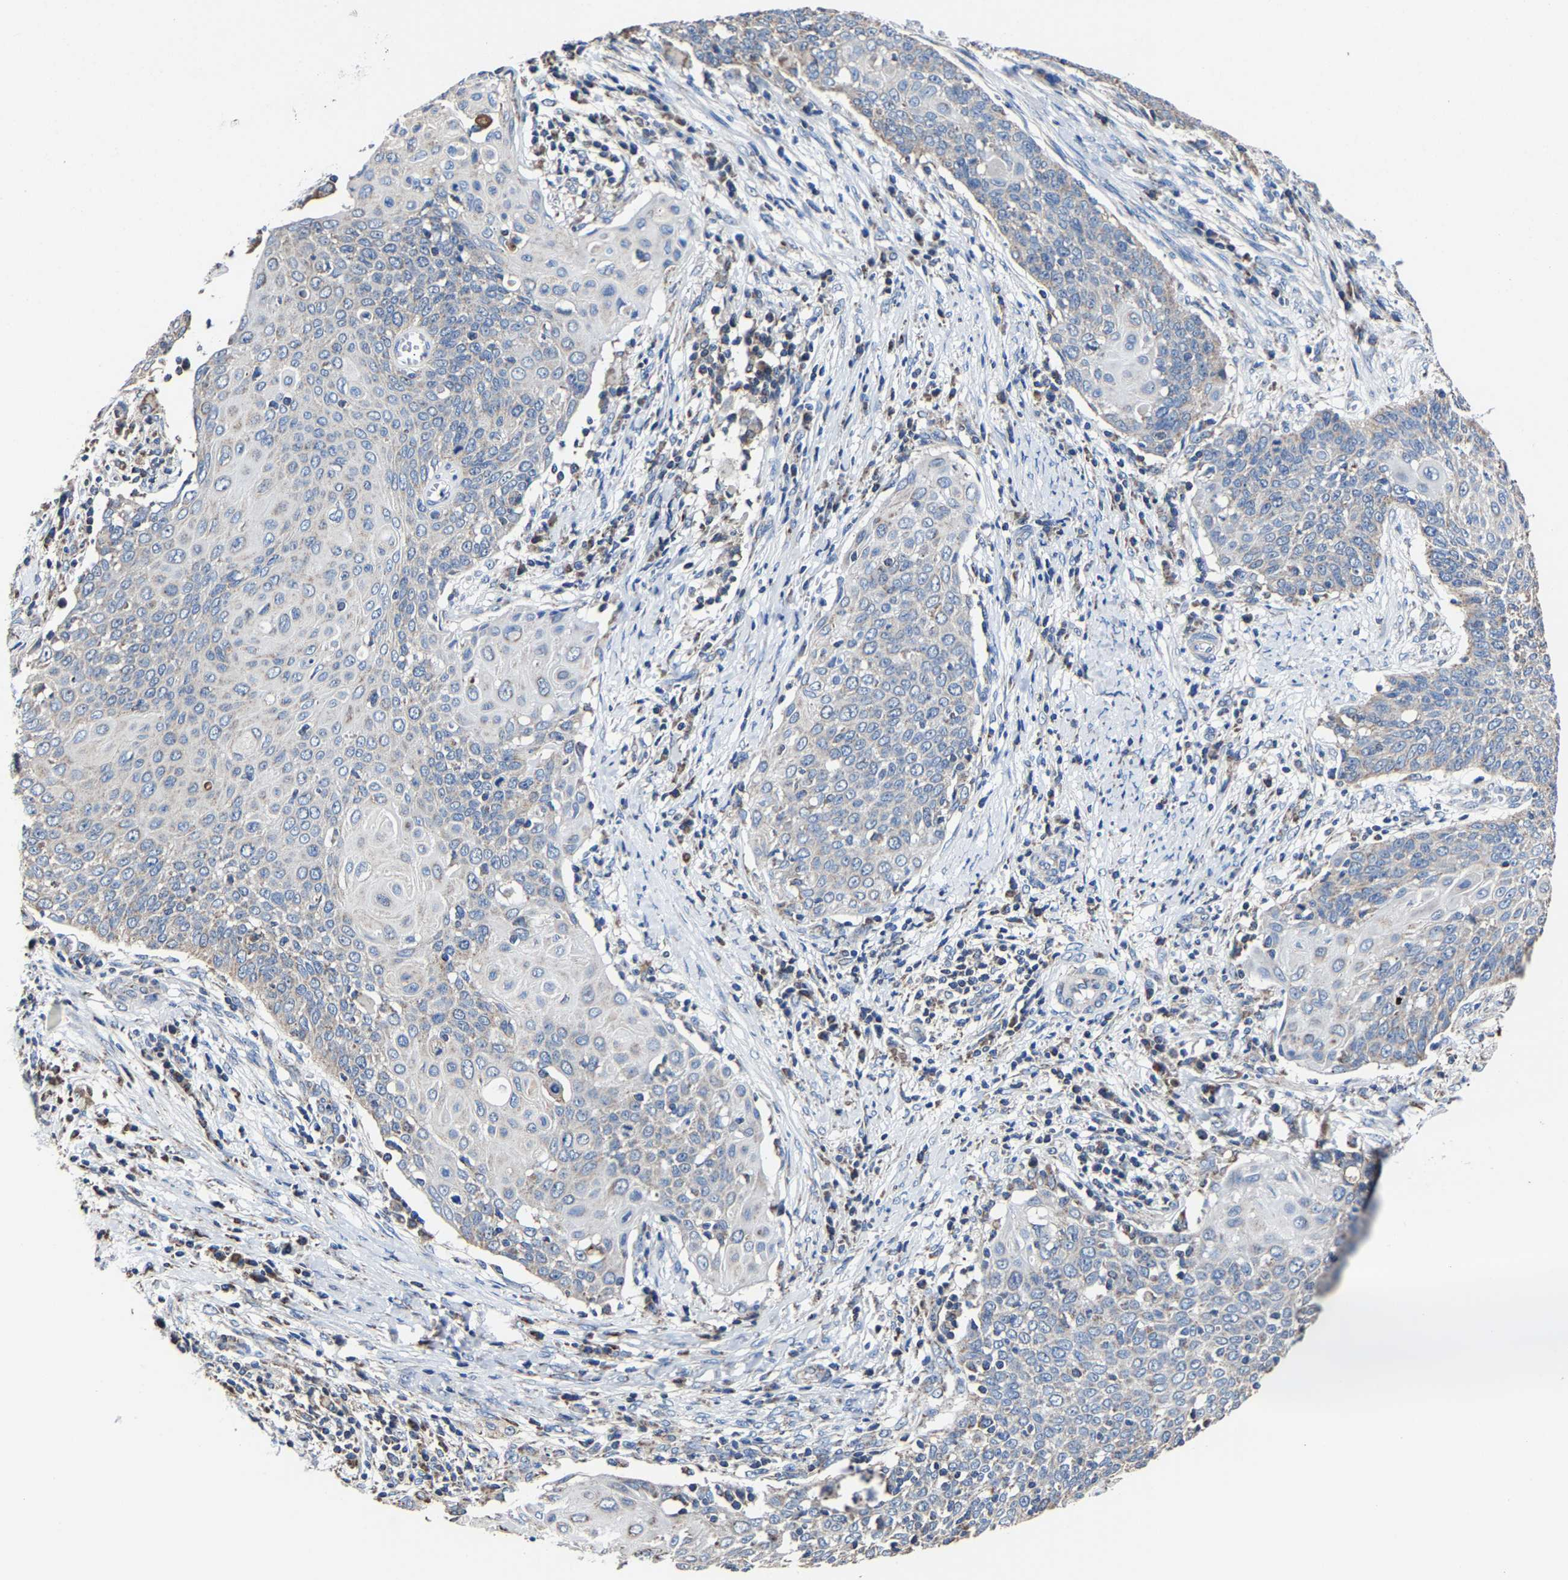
{"staining": {"intensity": "negative", "quantity": "none", "location": "none"}, "tissue": "cervical cancer", "cell_type": "Tumor cells", "image_type": "cancer", "snomed": [{"axis": "morphology", "description": "Squamous cell carcinoma, NOS"}, {"axis": "topography", "description": "Cervix"}], "caption": "The photomicrograph shows no significant positivity in tumor cells of cervical cancer. Nuclei are stained in blue.", "gene": "ZCCHC7", "patient": {"sex": "female", "age": 39}}